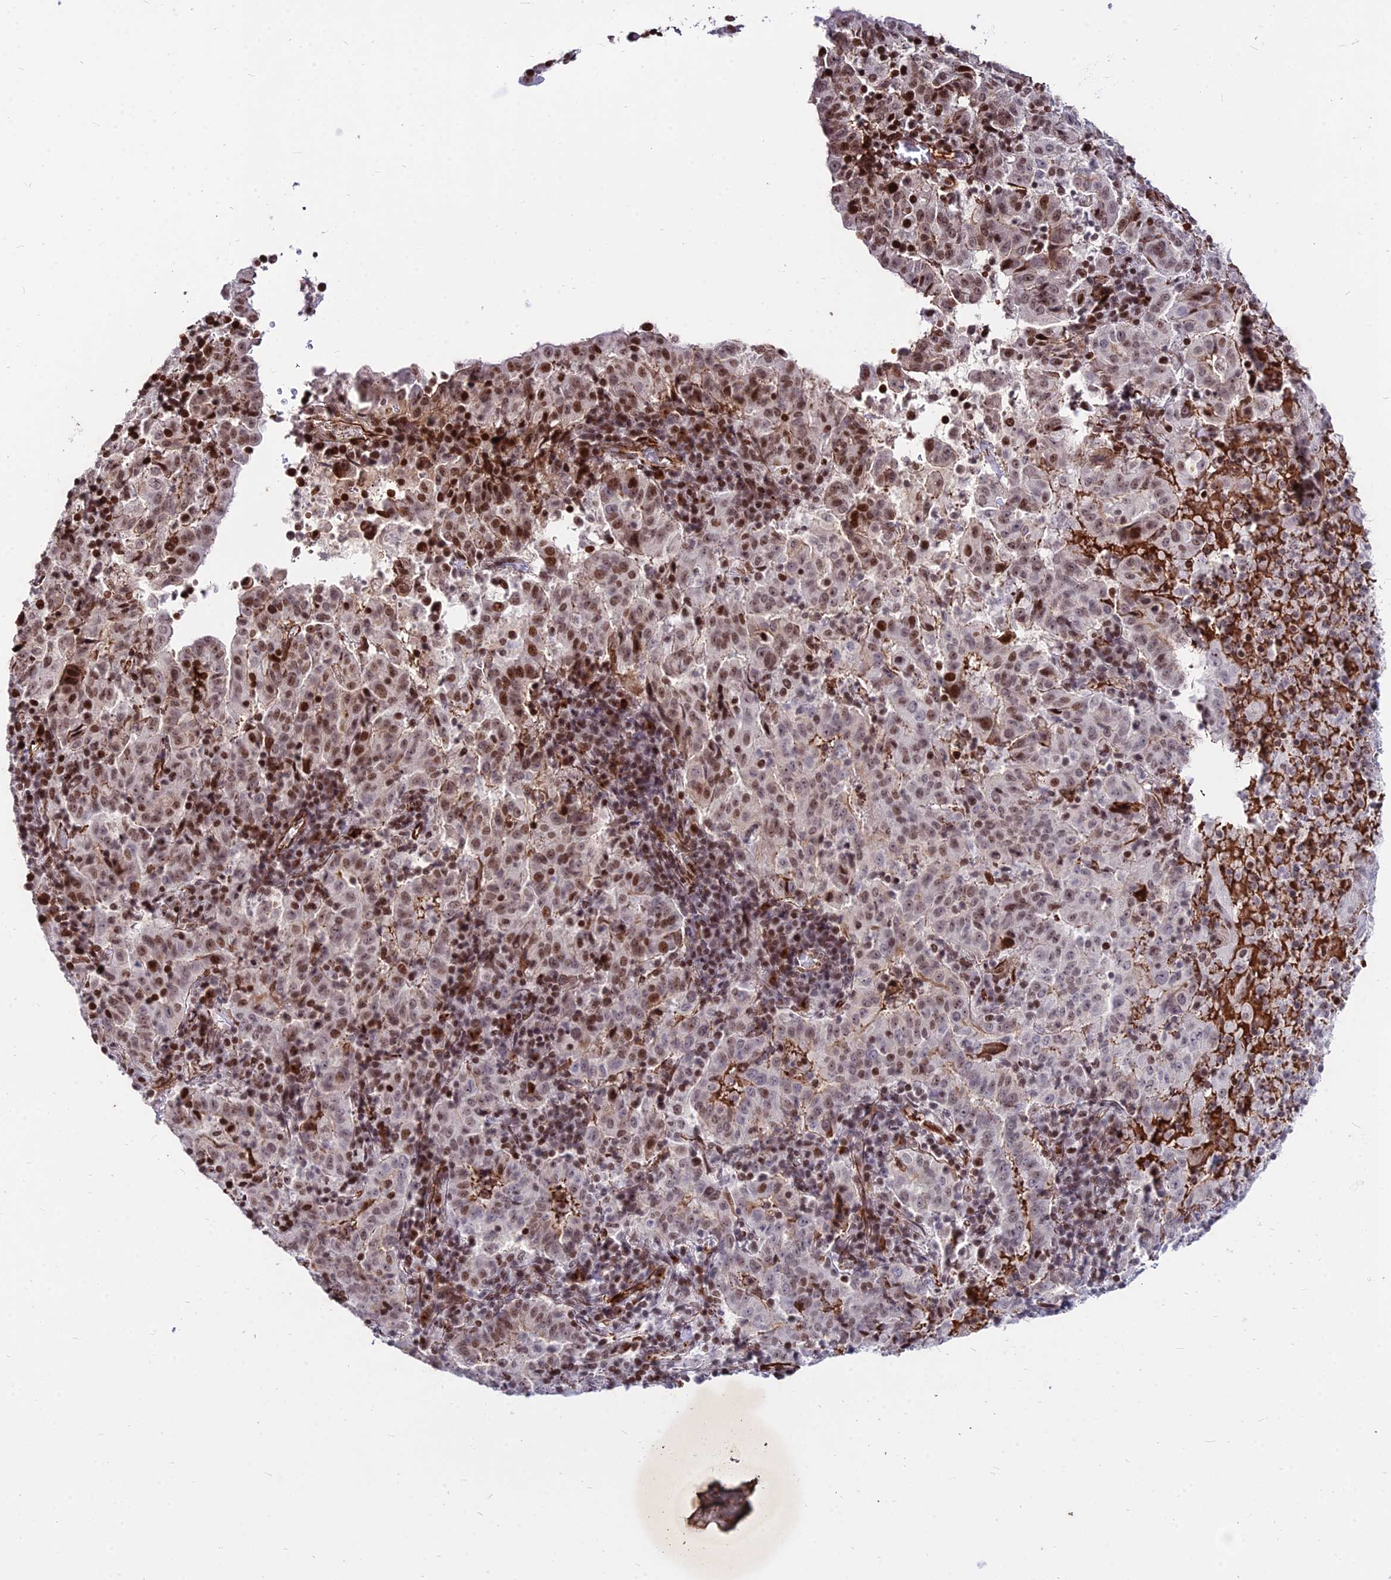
{"staining": {"intensity": "moderate", "quantity": ">75%", "location": "nuclear"}, "tissue": "pancreatic cancer", "cell_type": "Tumor cells", "image_type": "cancer", "snomed": [{"axis": "morphology", "description": "Adenocarcinoma, NOS"}, {"axis": "topography", "description": "Pancreas"}], "caption": "A photomicrograph of pancreatic cancer (adenocarcinoma) stained for a protein reveals moderate nuclear brown staining in tumor cells.", "gene": "NYAP2", "patient": {"sex": "male", "age": 63}}